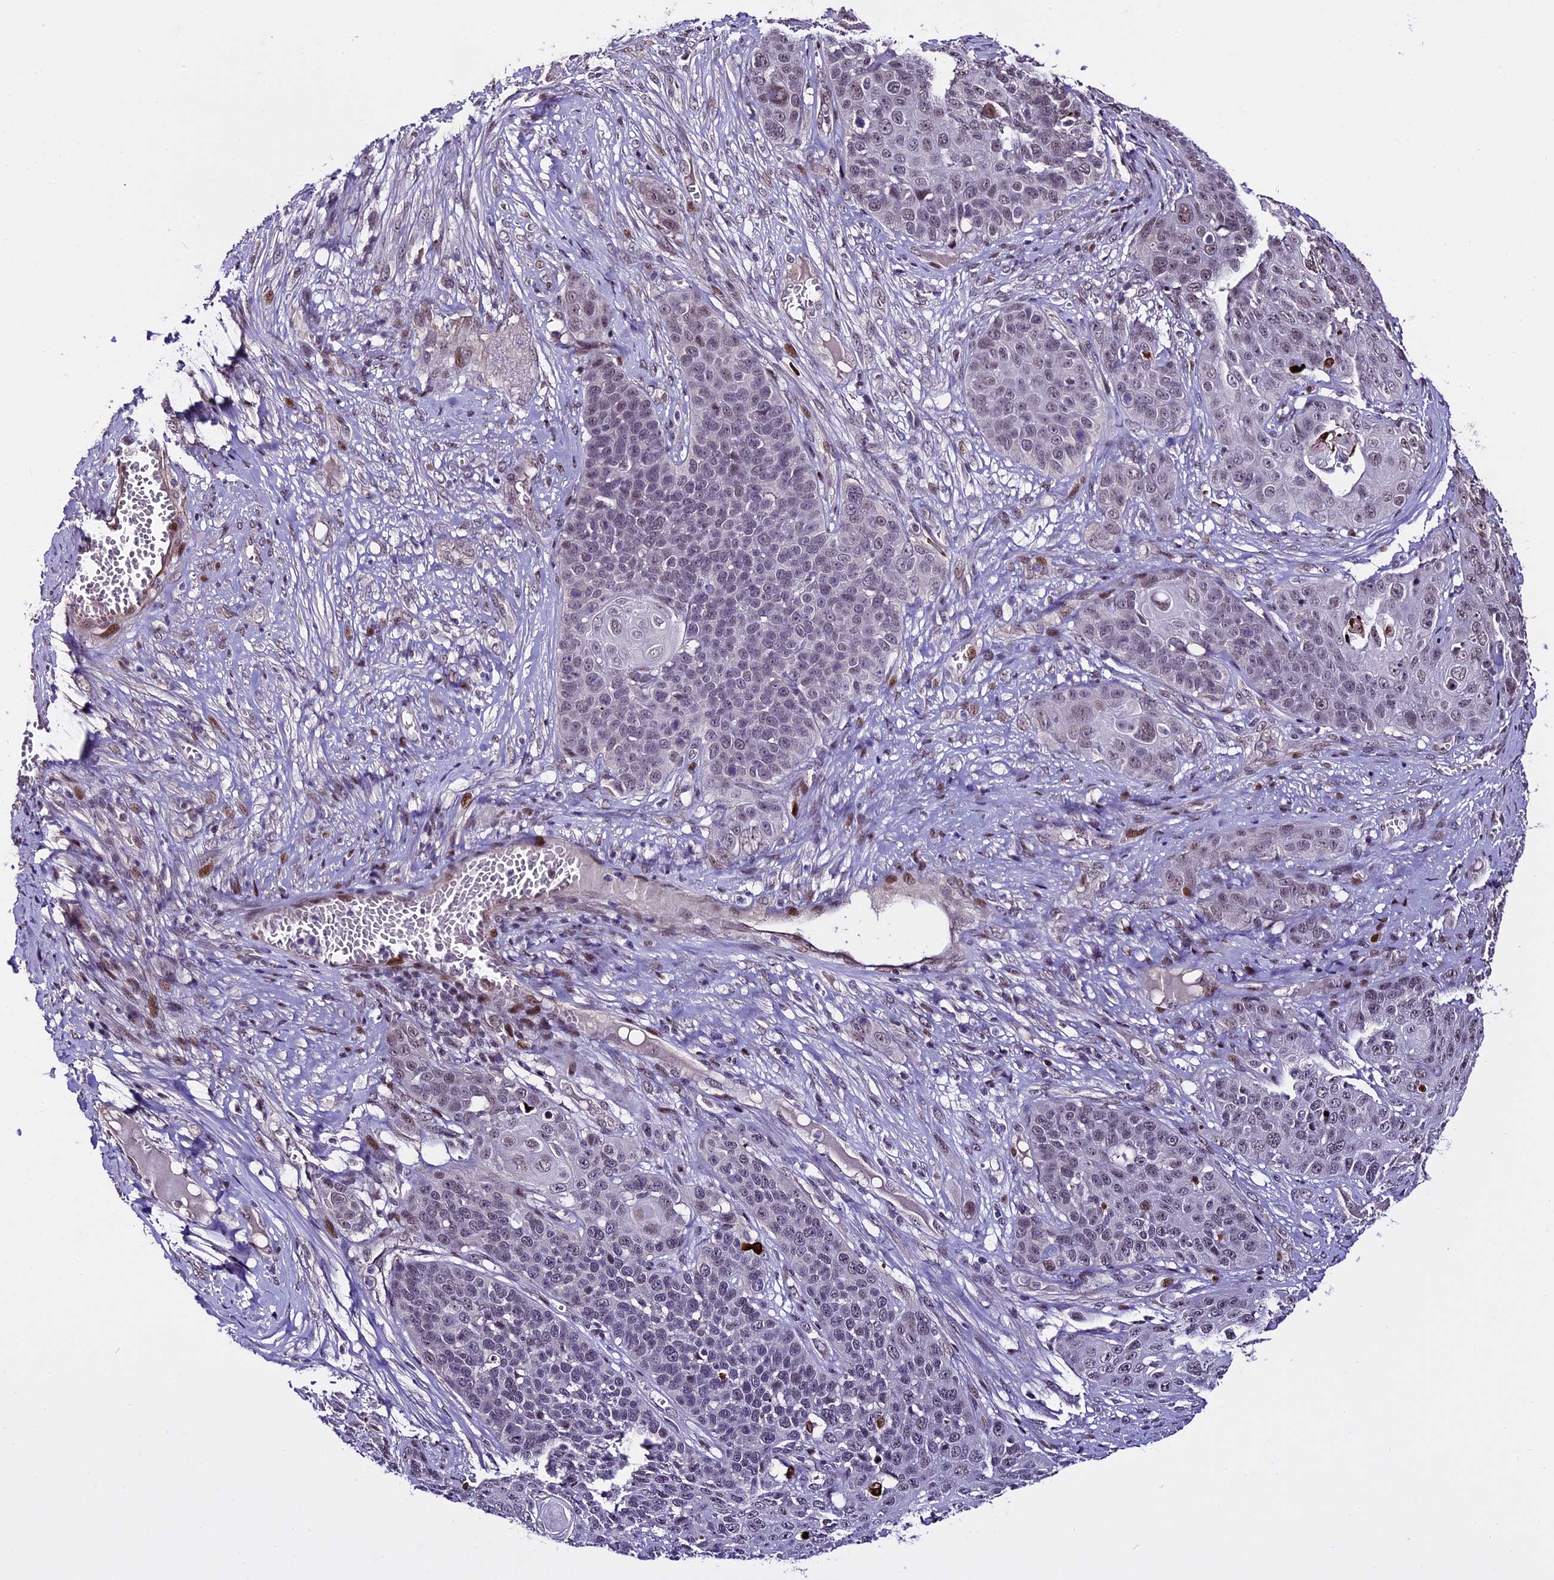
{"staining": {"intensity": "weak", "quantity": "25%-75%", "location": "nuclear"}, "tissue": "skin cancer", "cell_type": "Tumor cells", "image_type": "cancer", "snomed": [{"axis": "morphology", "description": "Squamous cell carcinoma, NOS"}, {"axis": "topography", "description": "Skin"}], "caption": "Immunohistochemical staining of skin cancer exhibits weak nuclear protein expression in about 25%-75% of tumor cells.", "gene": "TCP11L2", "patient": {"sex": "male", "age": 55}}